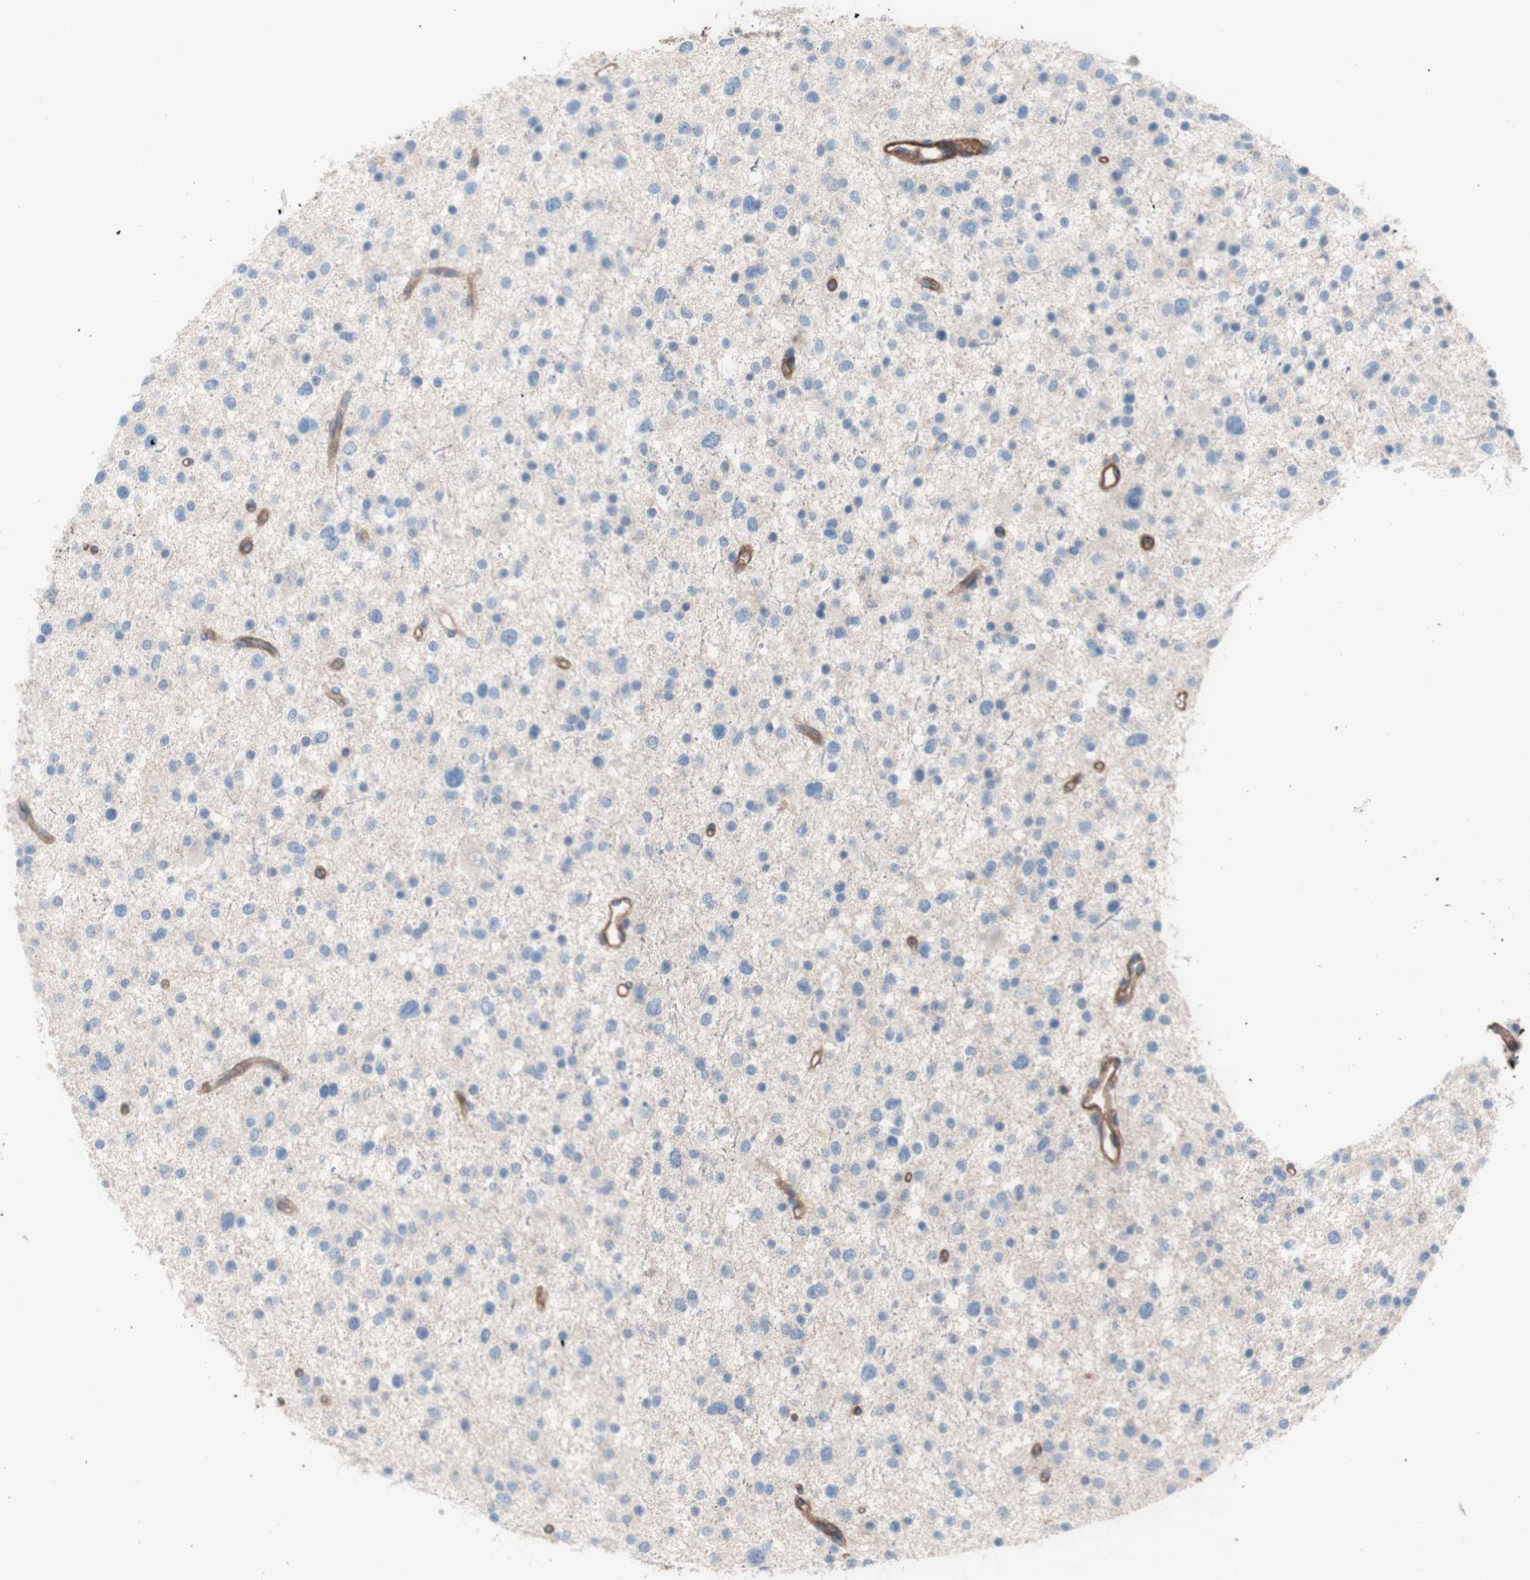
{"staining": {"intensity": "negative", "quantity": "none", "location": "none"}, "tissue": "glioma", "cell_type": "Tumor cells", "image_type": "cancer", "snomed": [{"axis": "morphology", "description": "Glioma, malignant, Low grade"}, {"axis": "topography", "description": "Brain"}], "caption": "A high-resolution micrograph shows IHC staining of glioma, which demonstrates no significant staining in tumor cells.", "gene": "CD46", "patient": {"sex": "female", "age": 37}}